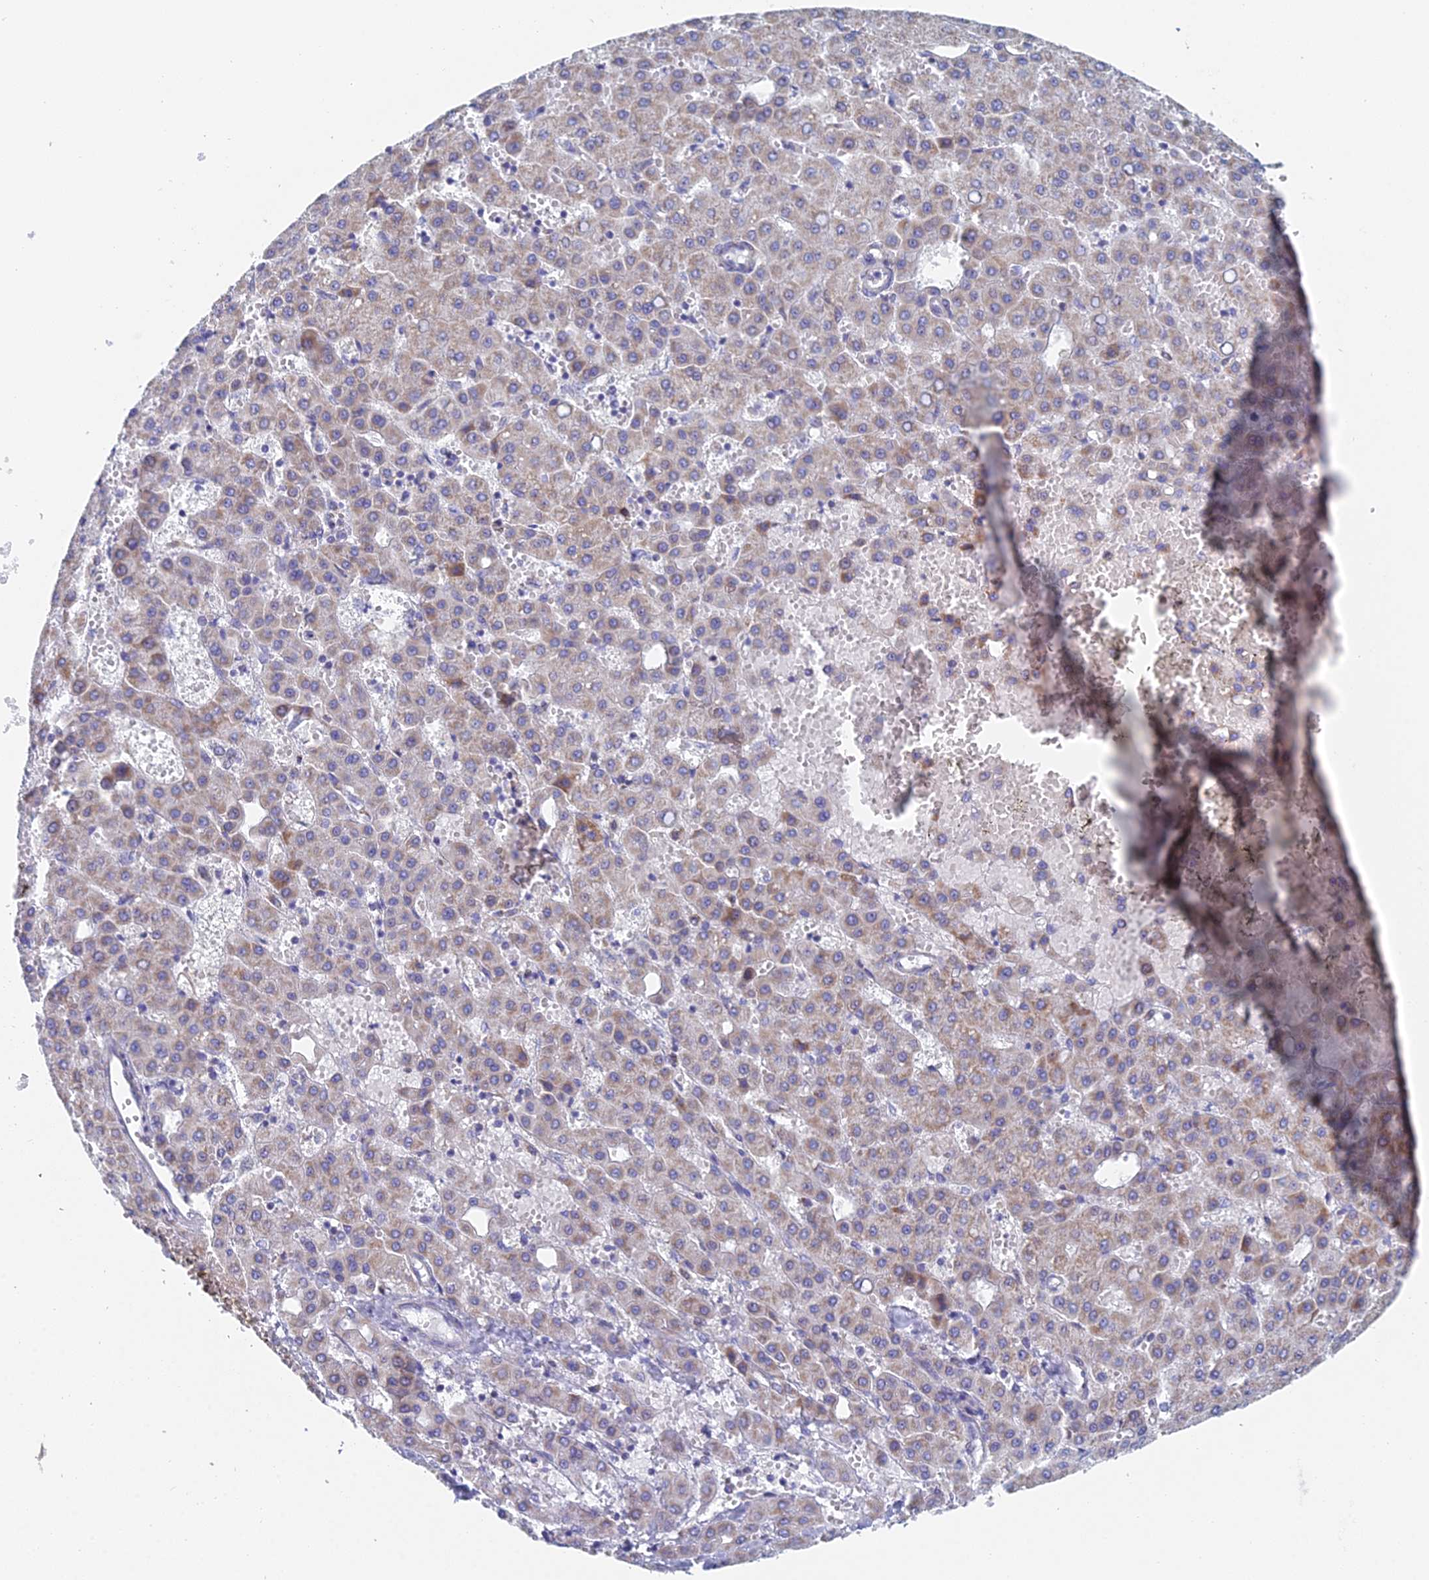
{"staining": {"intensity": "moderate", "quantity": "25%-75%", "location": "cytoplasmic/membranous"}, "tissue": "liver cancer", "cell_type": "Tumor cells", "image_type": "cancer", "snomed": [{"axis": "morphology", "description": "Carcinoma, Hepatocellular, NOS"}, {"axis": "topography", "description": "Liver"}], "caption": "DAB (3,3'-diaminobenzidine) immunohistochemical staining of human liver cancer (hepatocellular carcinoma) displays moderate cytoplasmic/membranous protein staining in approximately 25%-75% of tumor cells. (DAB (3,3'-diaminobenzidine) = brown stain, brightfield microscopy at high magnification).", "gene": "ACSM1", "patient": {"sex": "male", "age": 47}}